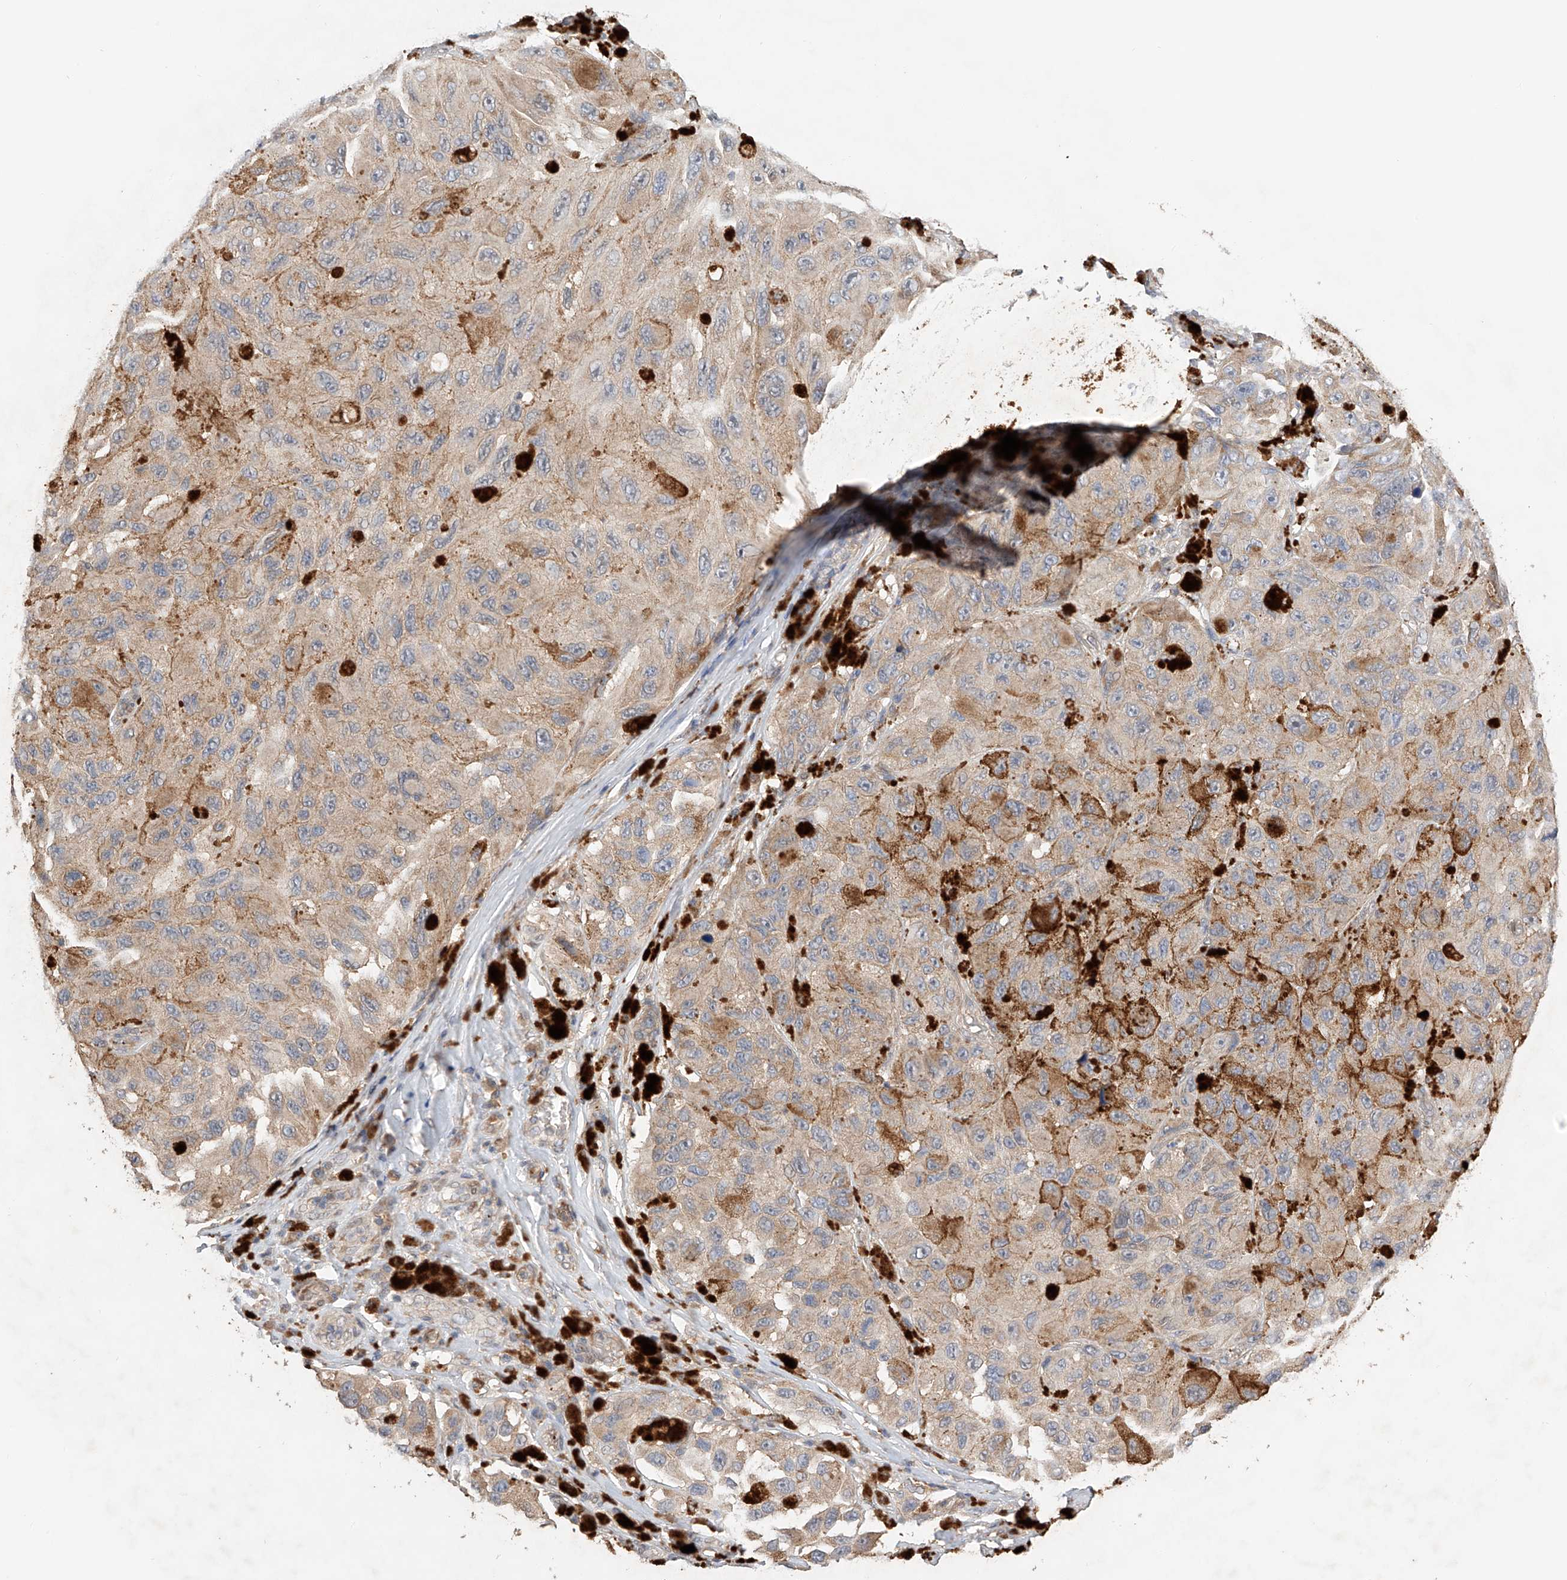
{"staining": {"intensity": "weak", "quantity": "<25%", "location": "cytoplasmic/membranous"}, "tissue": "melanoma", "cell_type": "Tumor cells", "image_type": "cancer", "snomed": [{"axis": "morphology", "description": "Malignant melanoma, NOS"}, {"axis": "topography", "description": "Skin"}], "caption": "This is an IHC micrograph of human malignant melanoma. There is no staining in tumor cells.", "gene": "ZFHX2", "patient": {"sex": "female", "age": 73}}